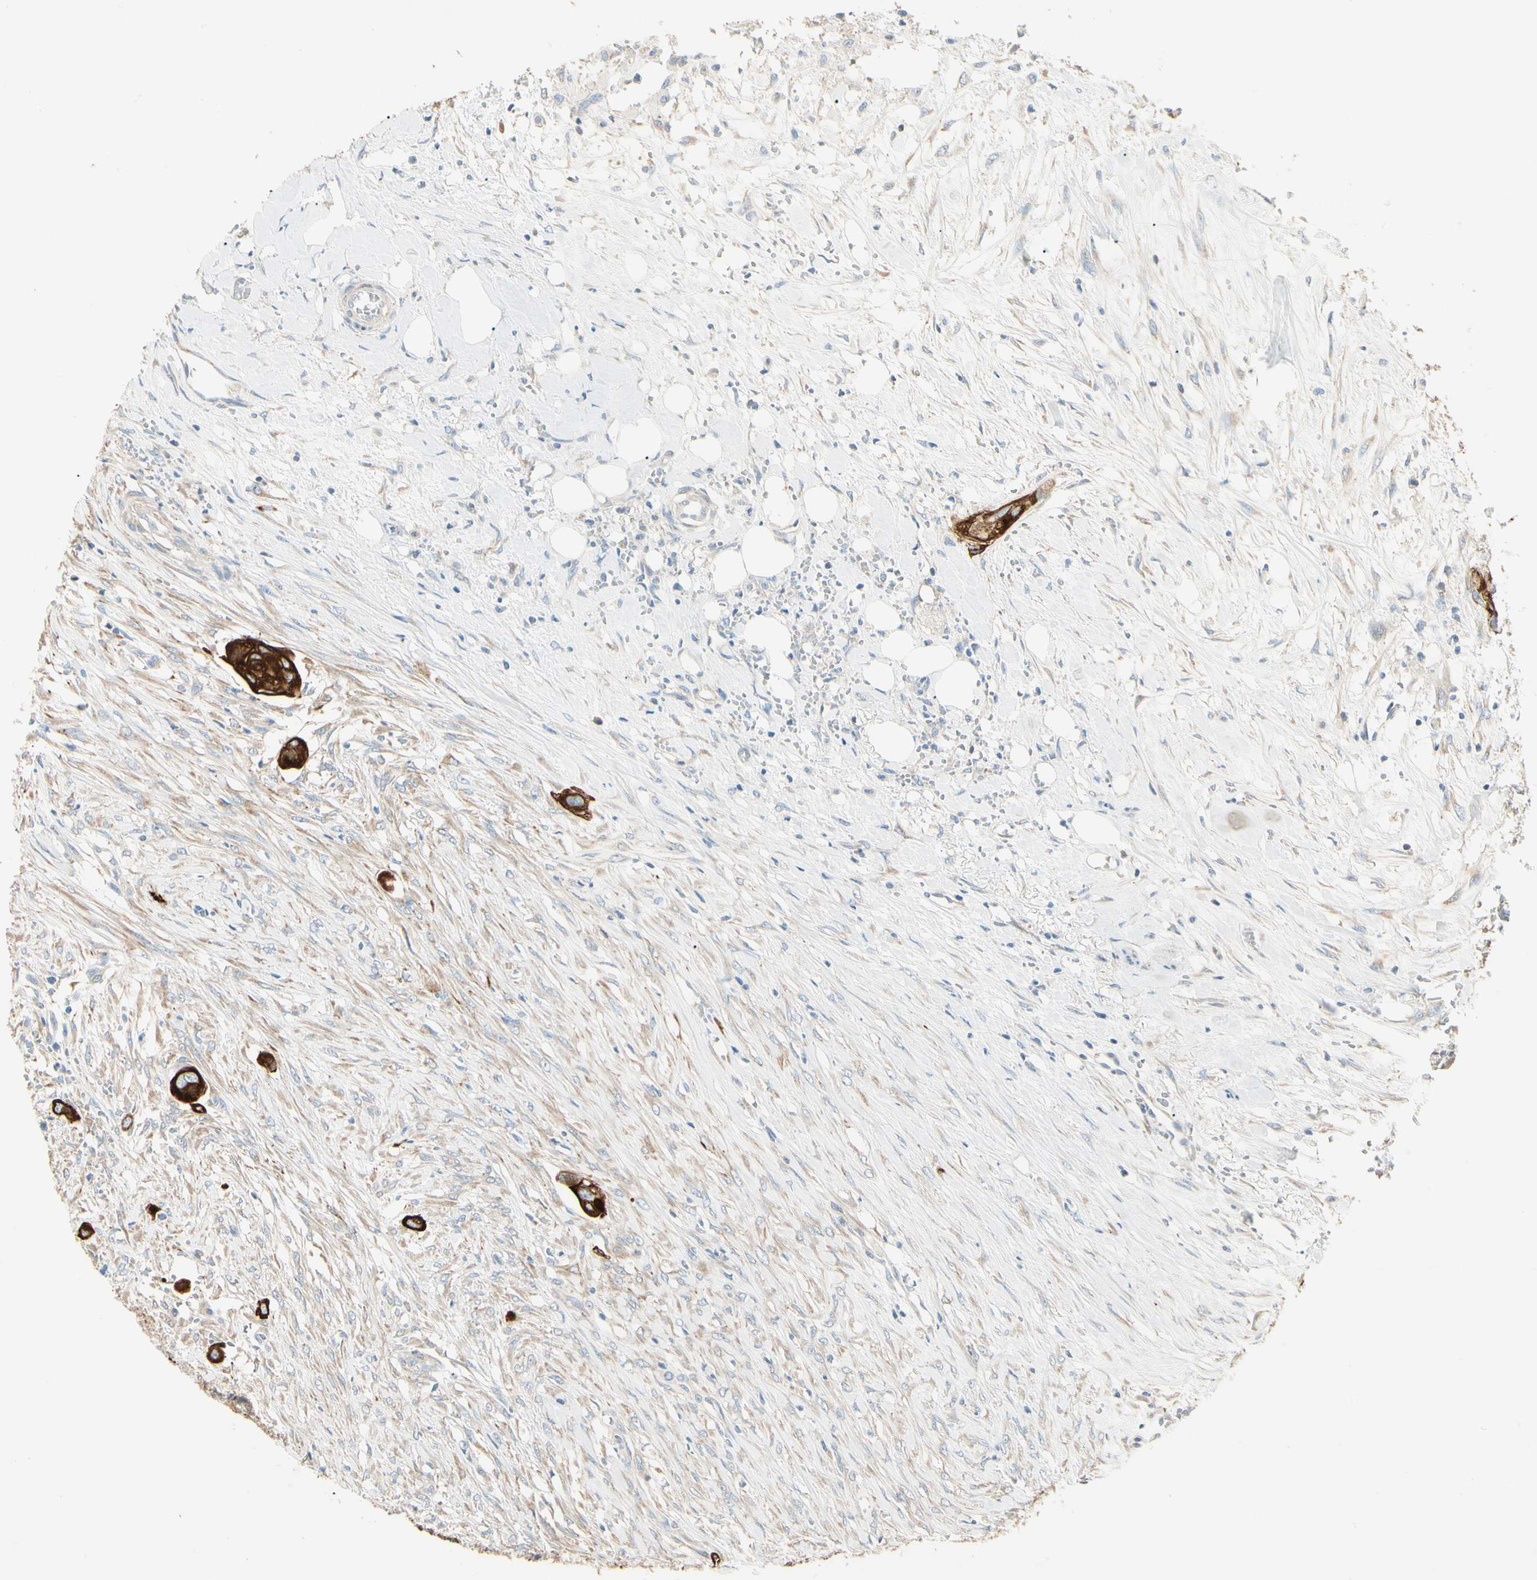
{"staining": {"intensity": "strong", "quantity": ">75%", "location": "cytoplasmic/membranous"}, "tissue": "colorectal cancer", "cell_type": "Tumor cells", "image_type": "cancer", "snomed": [{"axis": "morphology", "description": "Adenocarcinoma, NOS"}, {"axis": "topography", "description": "Colon"}], "caption": "Colorectal cancer stained for a protein exhibits strong cytoplasmic/membranous positivity in tumor cells.", "gene": "DUSP12", "patient": {"sex": "female", "age": 57}}